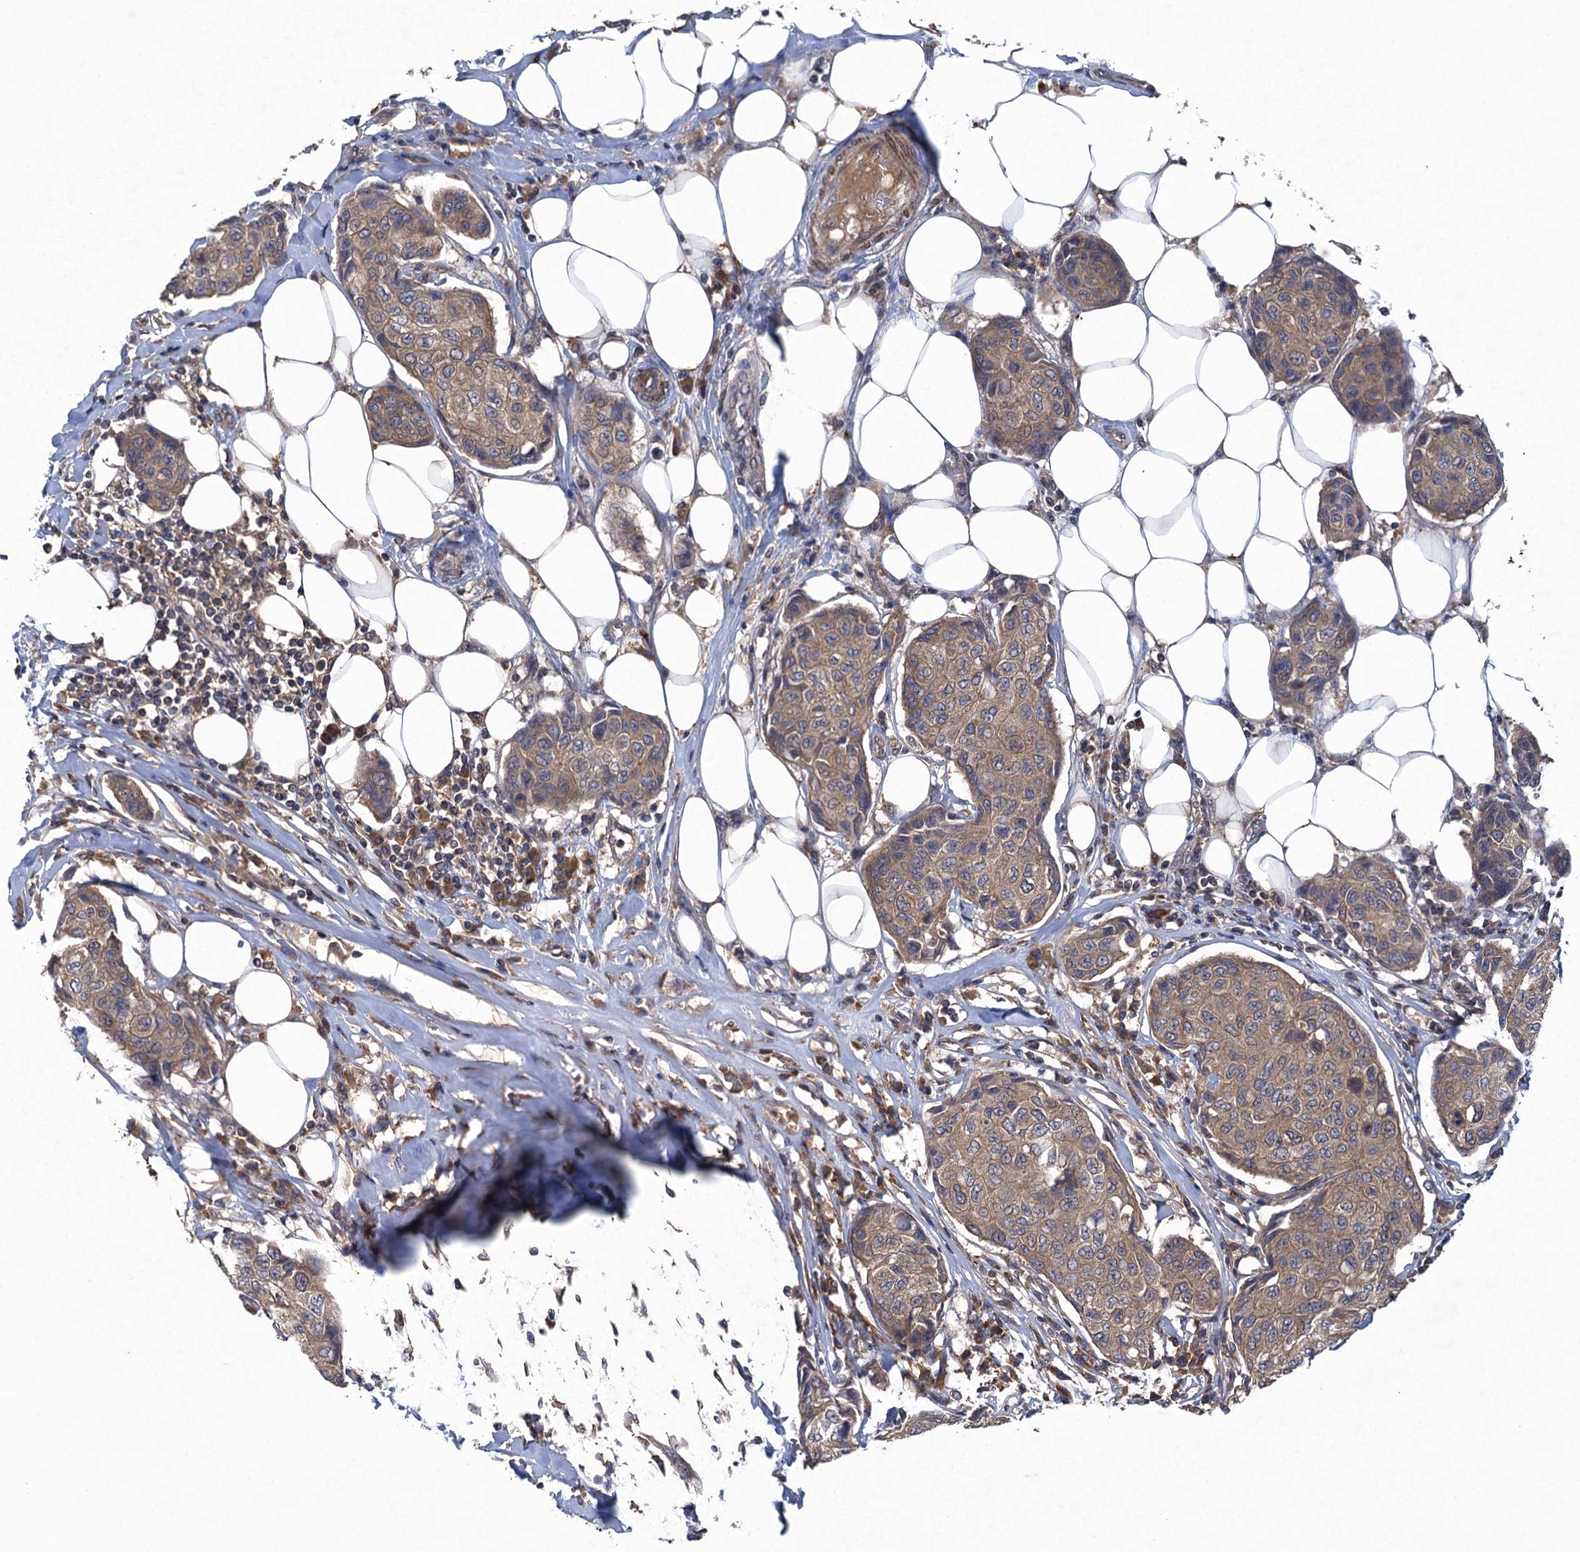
{"staining": {"intensity": "weak", "quantity": ">75%", "location": "cytoplasmic/membranous"}, "tissue": "breast cancer", "cell_type": "Tumor cells", "image_type": "cancer", "snomed": [{"axis": "morphology", "description": "Duct carcinoma"}, {"axis": "topography", "description": "Breast"}], "caption": "Weak cytoplasmic/membranous protein positivity is present in approximately >75% of tumor cells in breast cancer (intraductal carcinoma).", "gene": "CNTN5", "patient": {"sex": "female", "age": 80}}